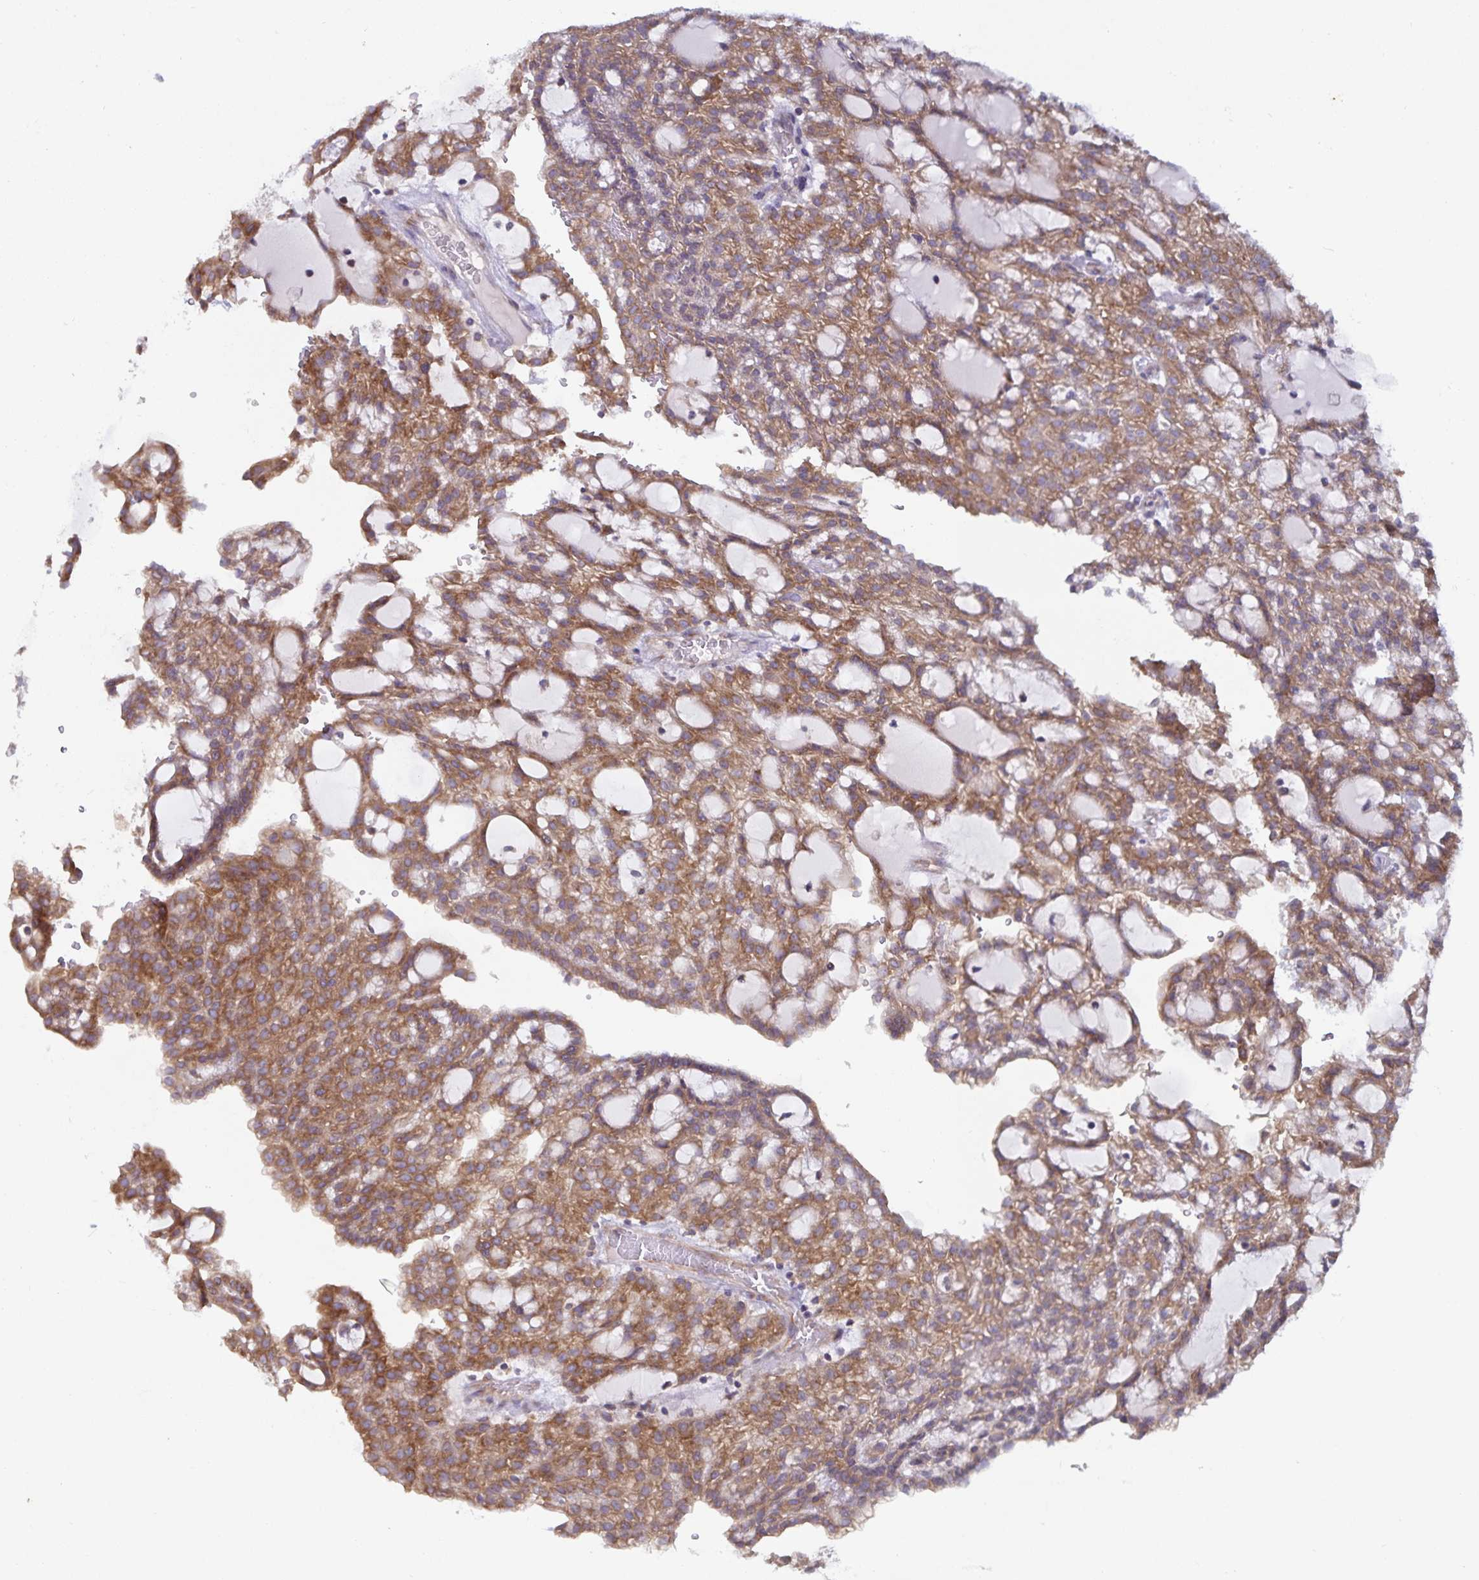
{"staining": {"intensity": "moderate", "quantity": ">75%", "location": "cytoplasmic/membranous"}, "tissue": "renal cancer", "cell_type": "Tumor cells", "image_type": "cancer", "snomed": [{"axis": "morphology", "description": "Adenocarcinoma, NOS"}, {"axis": "topography", "description": "Kidney"}], "caption": "This is an image of immunohistochemistry staining of renal cancer, which shows moderate staining in the cytoplasmic/membranous of tumor cells.", "gene": "FAM120A", "patient": {"sex": "male", "age": 63}}